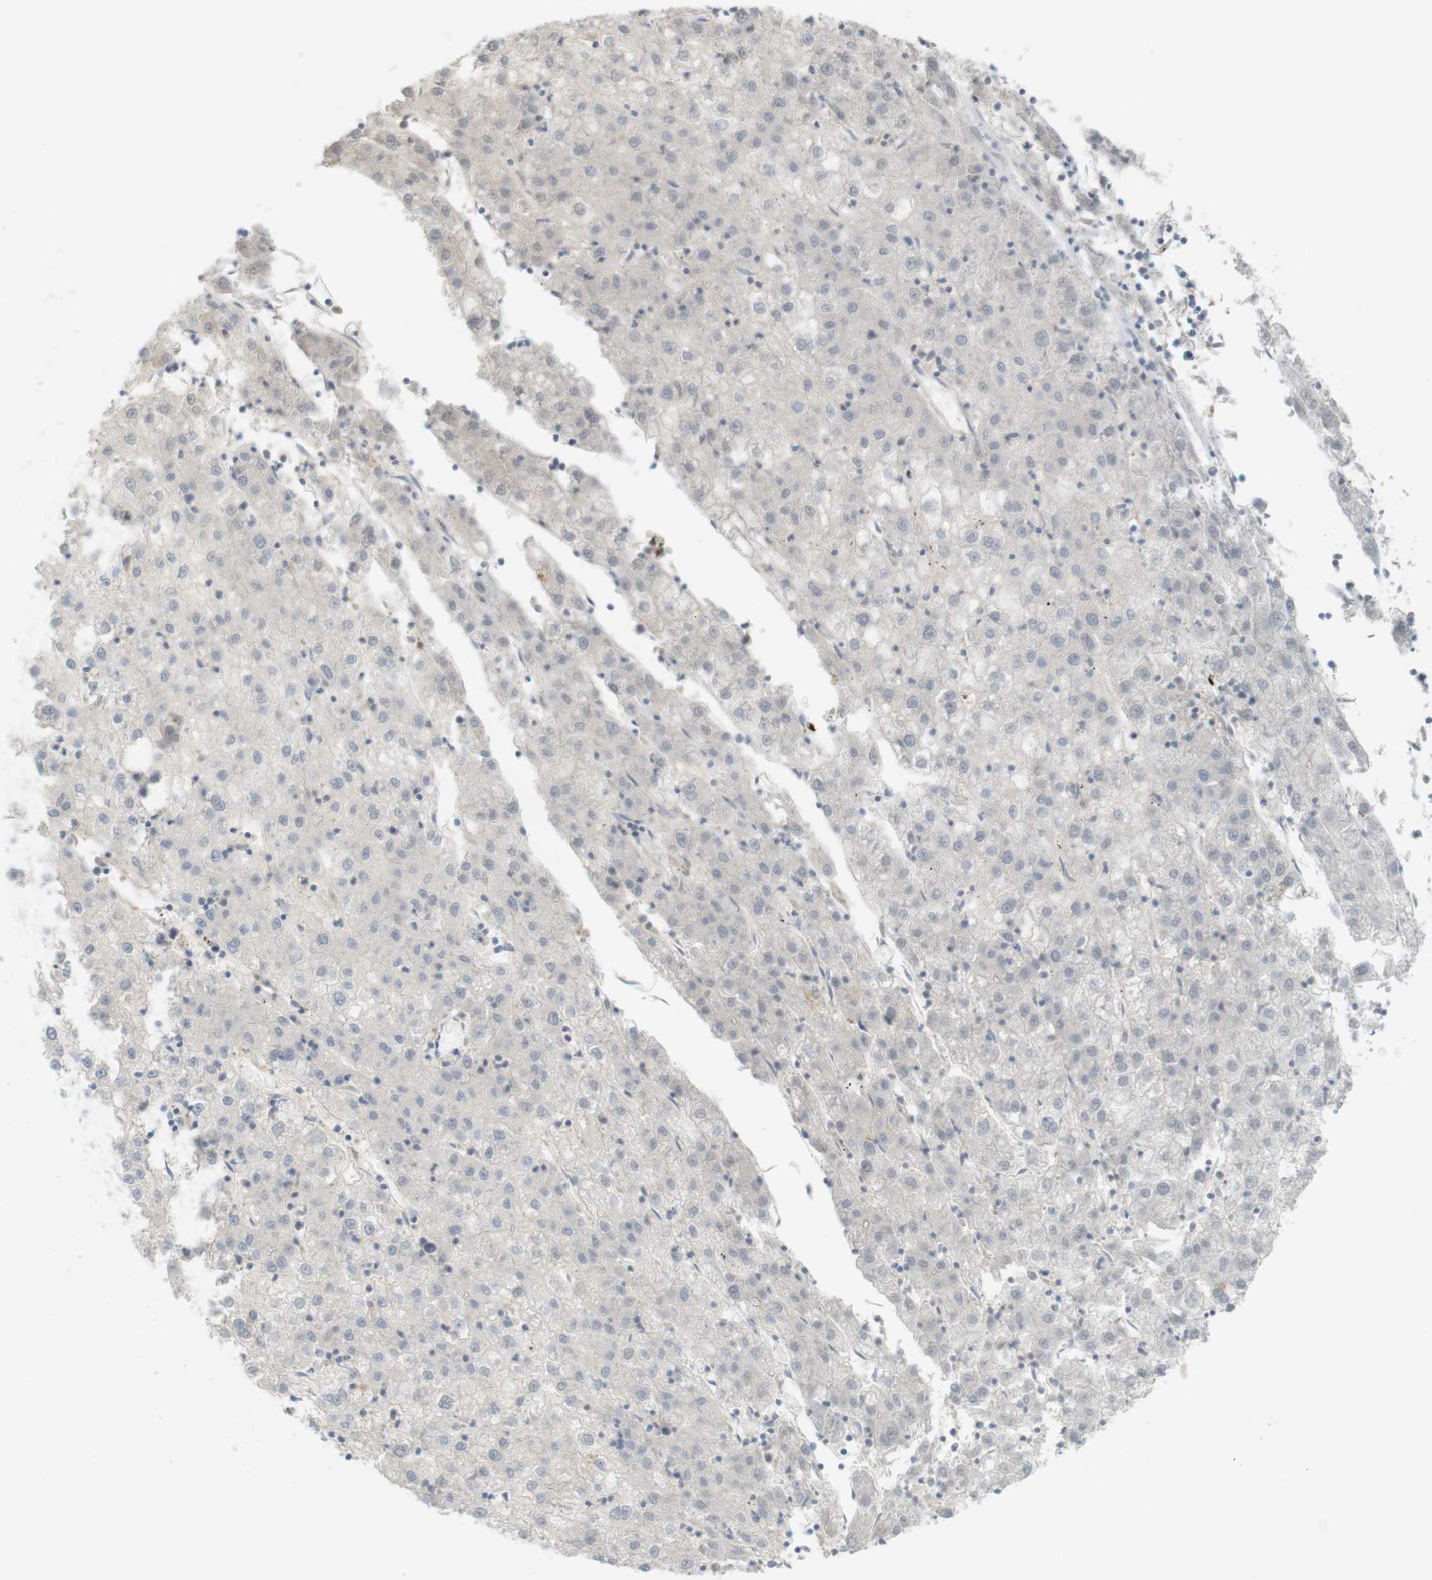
{"staining": {"intensity": "negative", "quantity": "none", "location": "none"}, "tissue": "liver cancer", "cell_type": "Tumor cells", "image_type": "cancer", "snomed": [{"axis": "morphology", "description": "Carcinoma, Hepatocellular, NOS"}, {"axis": "topography", "description": "Liver"}], "caption": "Immunohistochemical staining of hepatocellular carcinoma (liver) demonstrates no significant expression in tumor cells.", "gene": "PDE3A", "patient": {"sex": "male", "age": 72}}